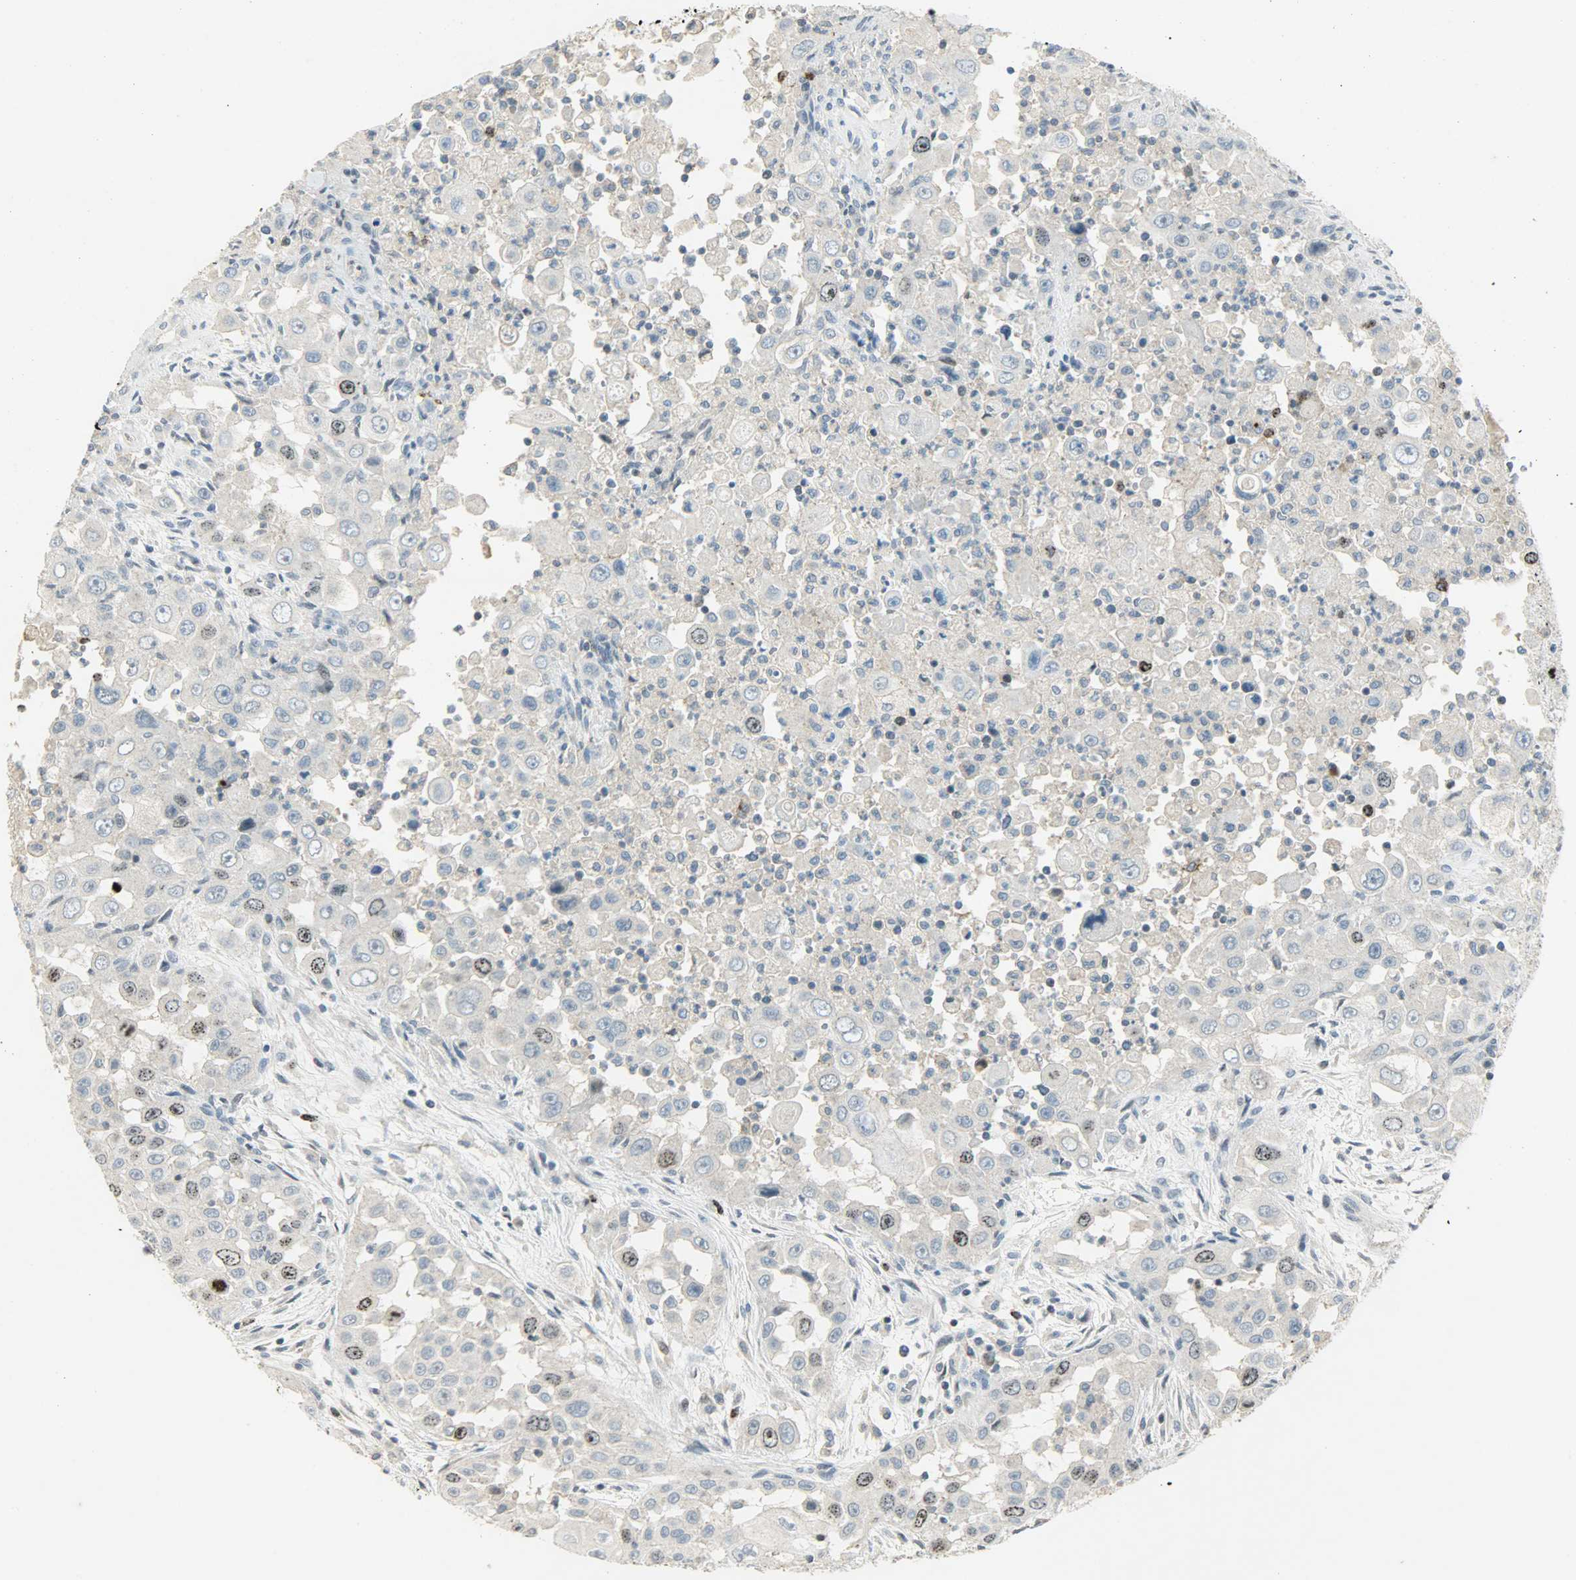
{"staining": {"intensity": "moderate", "quantity": "25%-75%", "location": "nuclear"}, "tissue": "head and neck cancer", "cell_type": "Tumor cells", "image_type": "cancer", "snomed": [{"axis": "morphology", "description": "Carcinoma, NOS"}, {"axis": "topography", "description": "Head-Neck"}], "caption": "A photomicrograph of head and neck carcinoma stained for a protein demonstrates moderate nuclear brown staining in tumor cells.", "gene": "AURKB", "patient": {"sex": "male", "age": 87}}